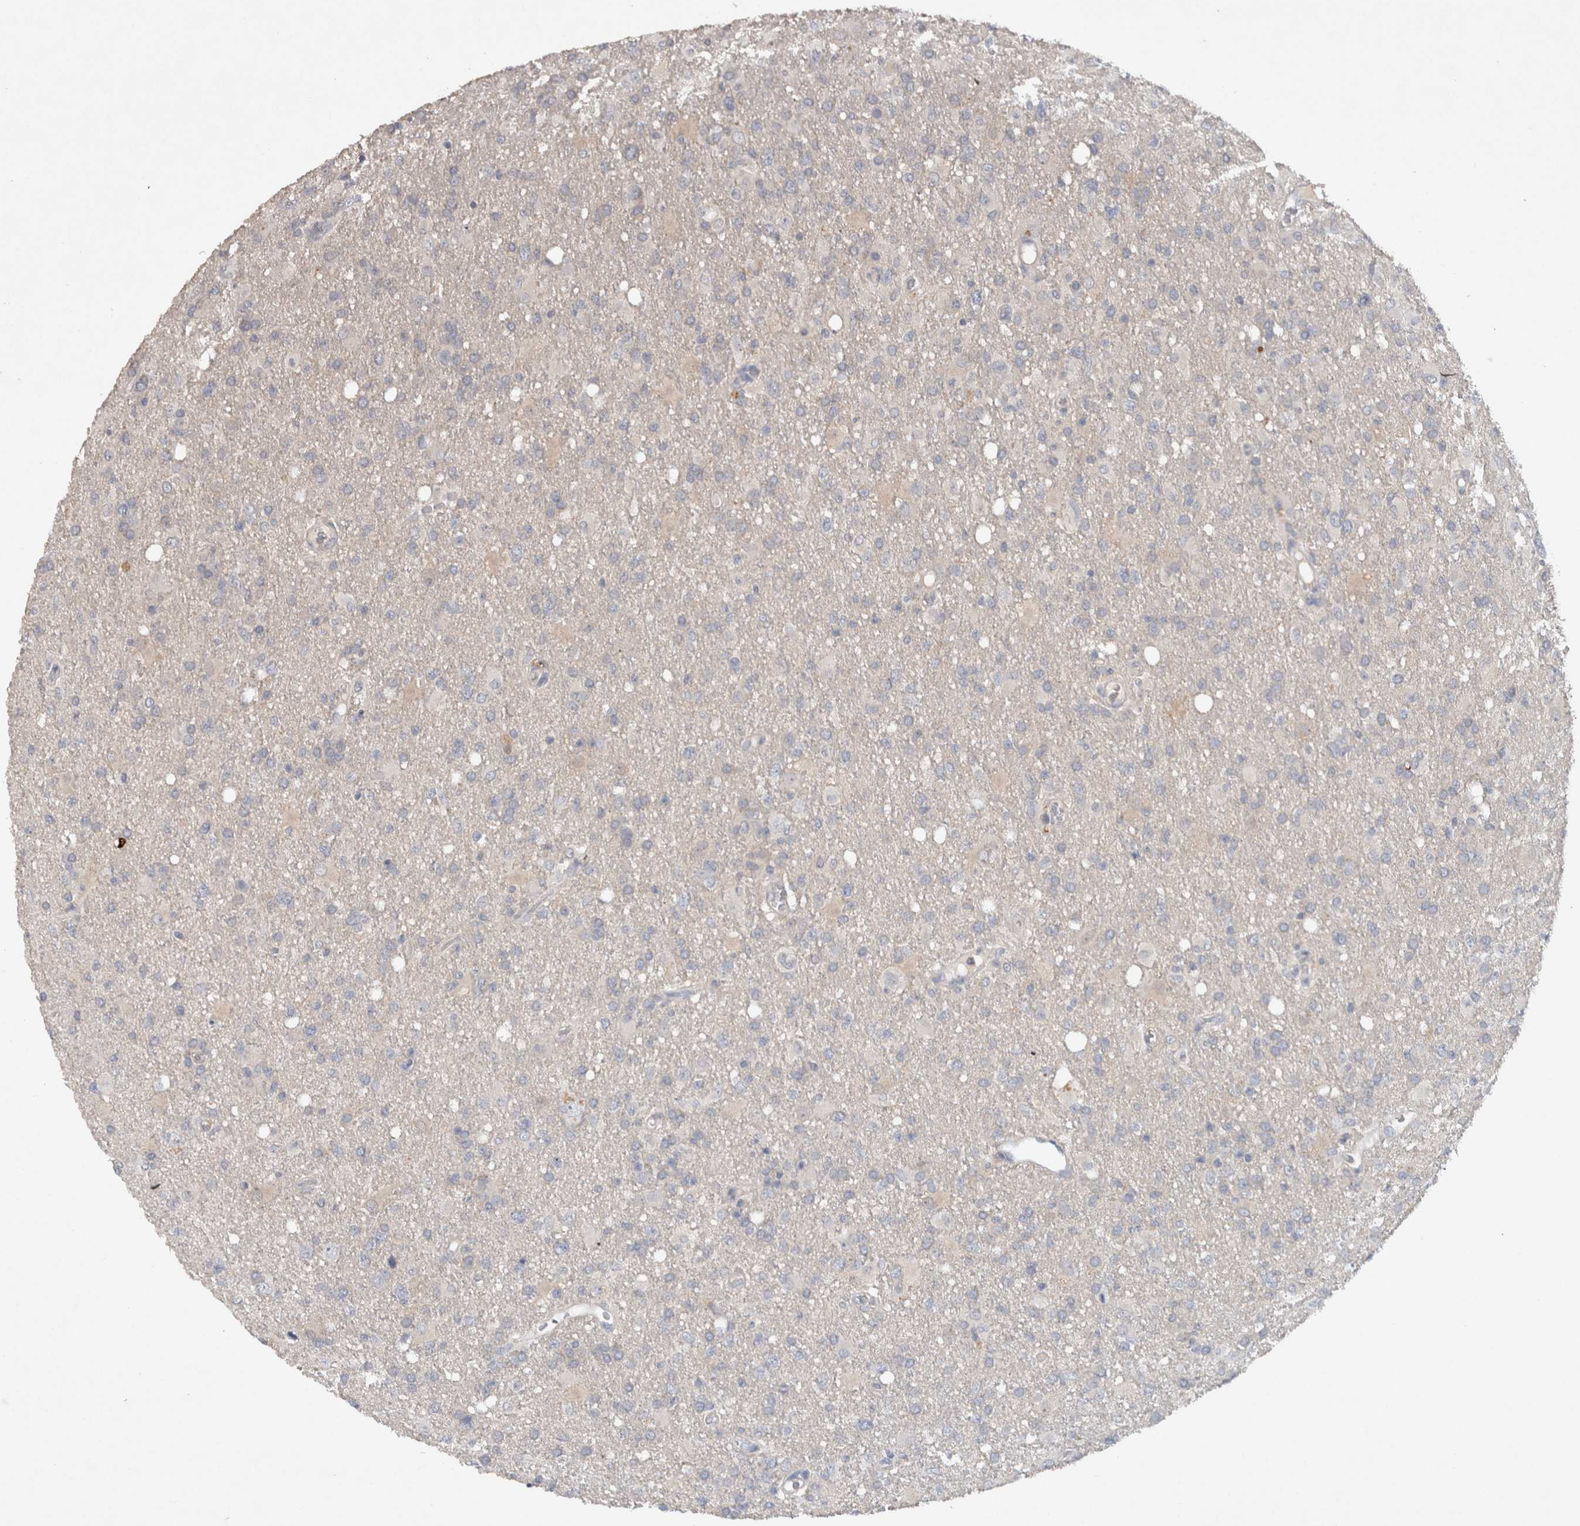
{"staining": {"intensity": "negative", "quantity": "none", "location": "none"}, "tissue": "glioma", "cell_type": "Tumor cells", "image_type": "cancer", "snomed": [{"axis": "morphology", "description": "Glioma, malignant, High grade"}, {"axis": "topography", "description": "Brain"}], "caption": "The histopathology image displays no staining of tumor cells in high-grade glioma (malignant). The staining was performed using DAB (3,3'-diaminobenzidine) to visualize the protein expression in brown, while the nuclei were stained in blue with hematoxylin (Magnification: 20x).", "gene": "HEXD", "patient": {"sex": "female", "age": 57}}